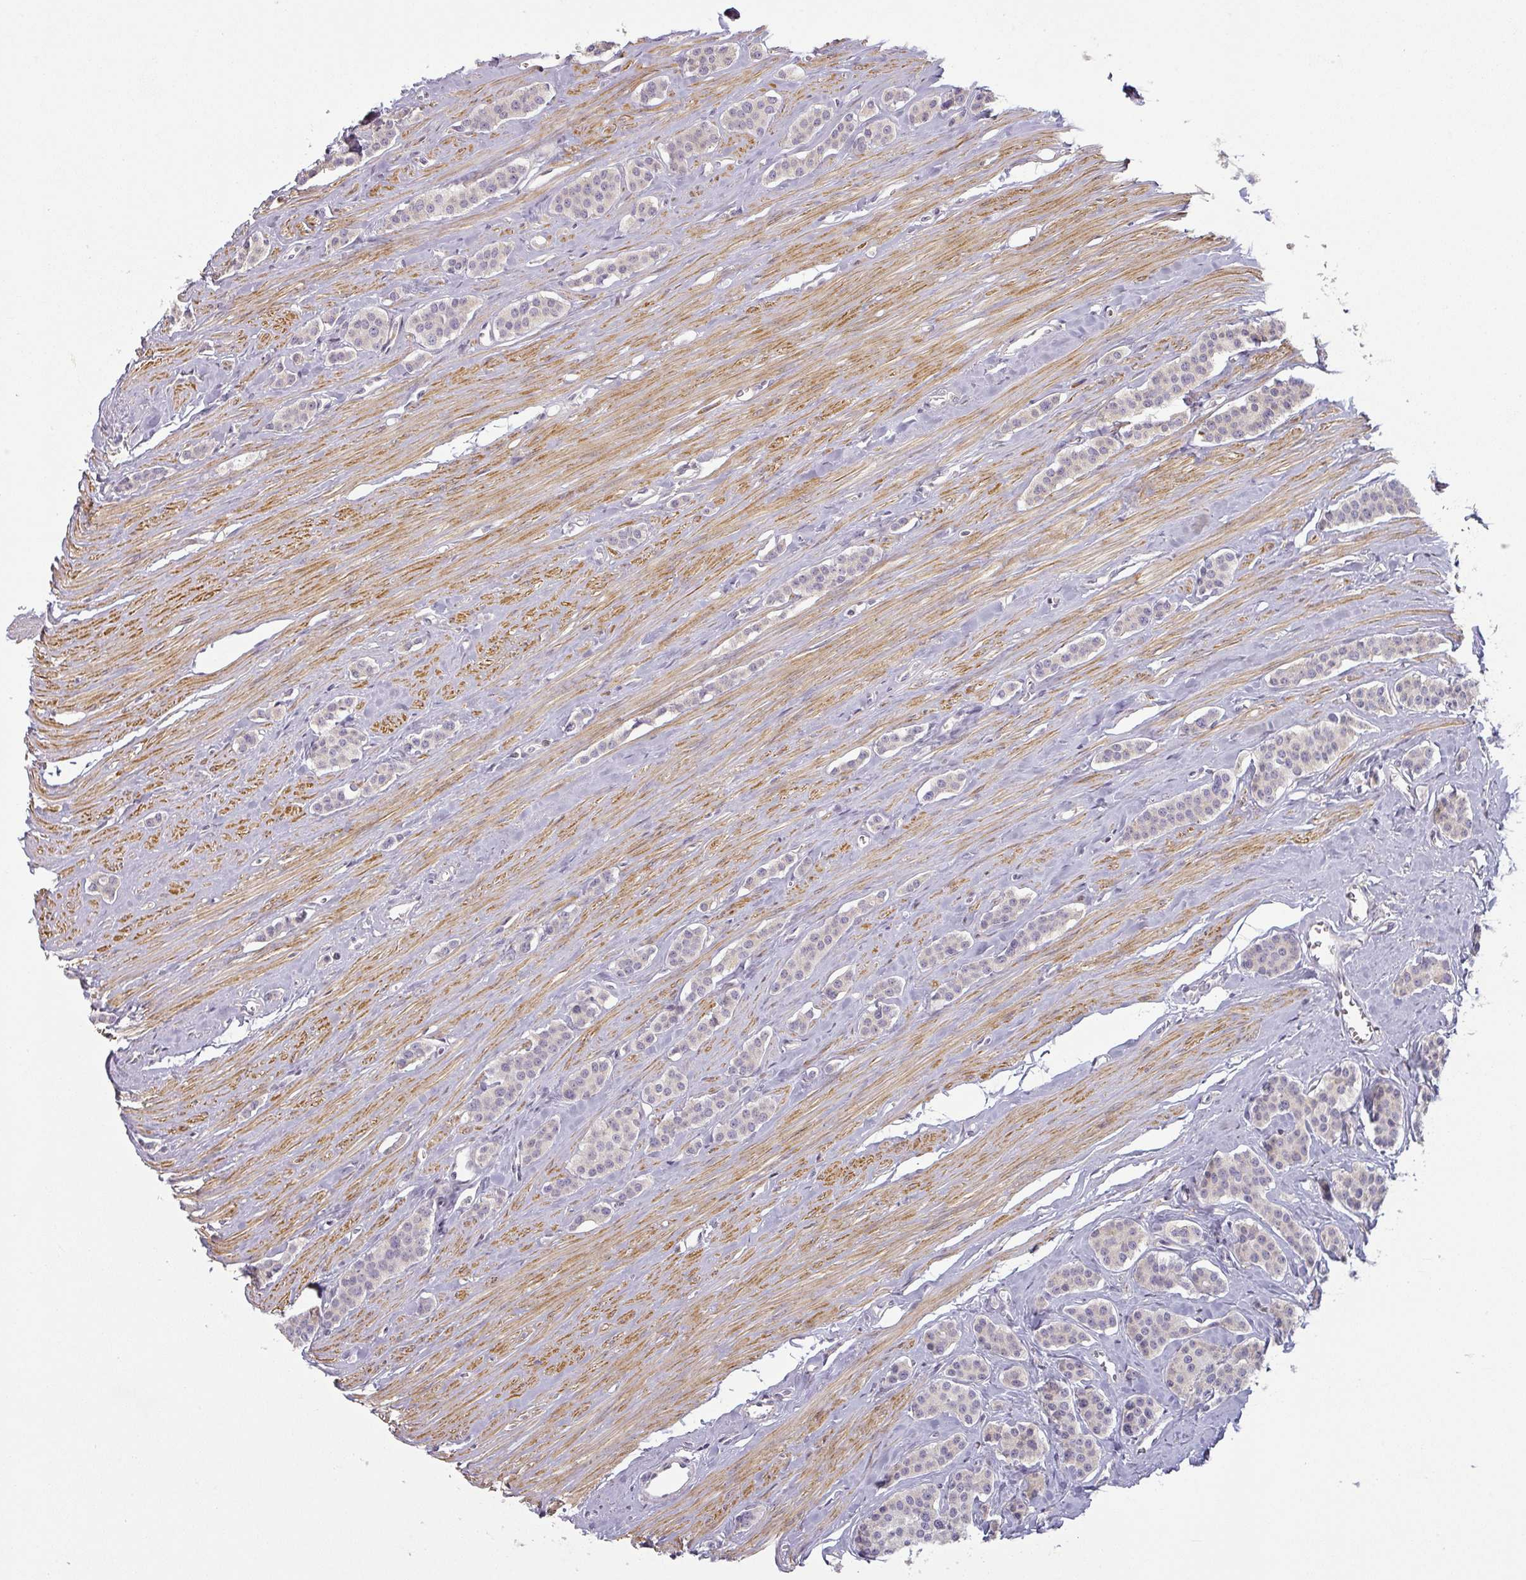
{"staining": {"intensity": "negative", "quantity": "none", "location": "none"}, "tissue": "carcinoid", "cell_type": "Tumor cells", "image_type": "cancer", "snomed": [{"axis": "morphology", "description": "Carcinoid, malignant, NOS"}, {"axis": "topography", "description": "Small intestine"}], "caption": "An immunohistochemistry image of carcinoid (malignant) is shown. There is no staining in tumor cells of carcinoid (malignant).", "gene": "CCDC144A", "patient": {"sex": "male", "age": 60}}